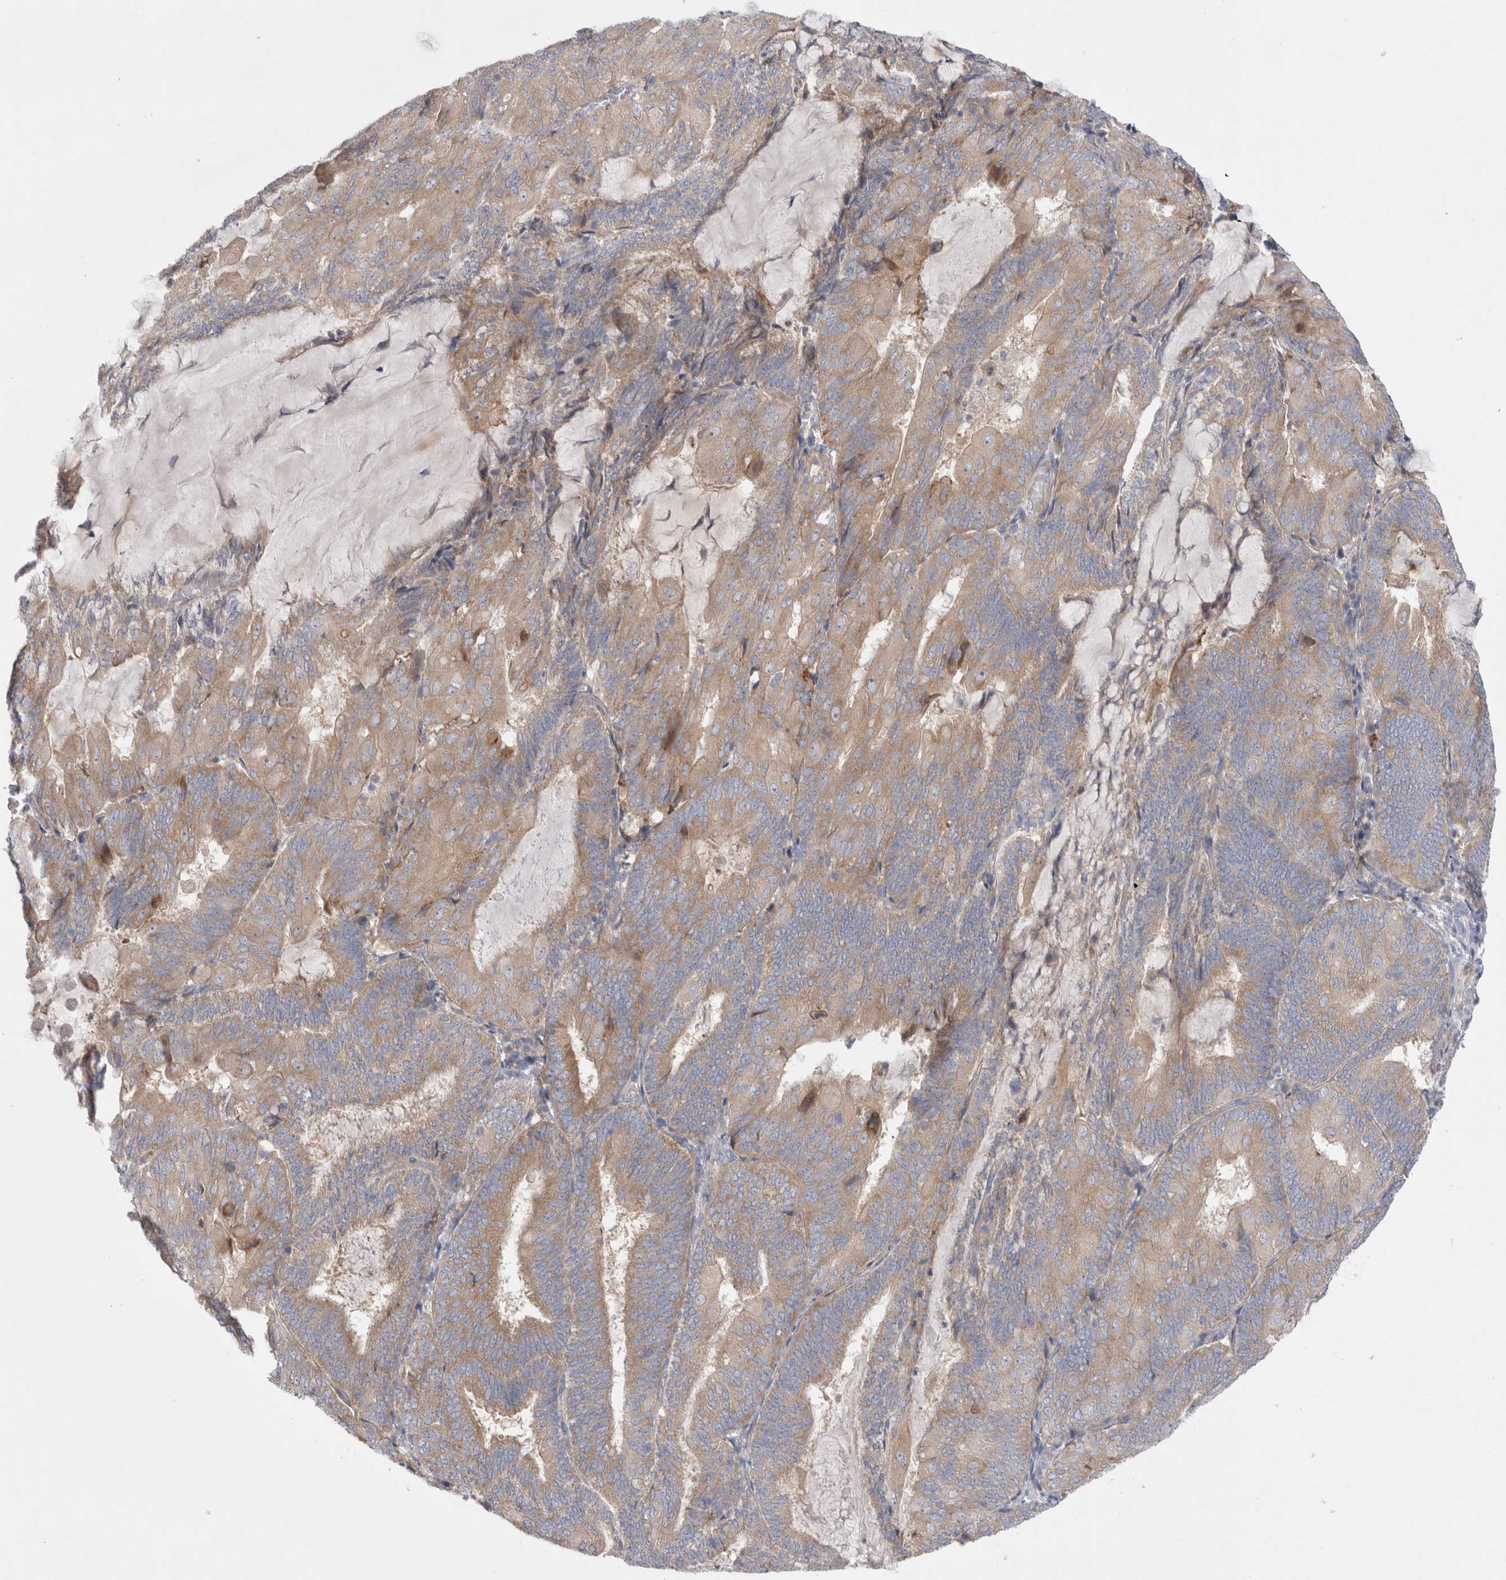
{"staining": {"intensity": "moderate", "quantity": ">75%", "location": "cytoplasmic/membranous"}, "tissue": "endometrial cancer", "cell_type": "Tumor cells", "image_type": "cancer", "snomed": [{"axis": "morphology", "description": "Adenocarcinoma, NOS"}, {"axis": "topography", "description": "Endometrium"}], "caption": "Moderate cytoplasmic/membranous protein positivity is present in about >75% of tumor cells in endometrial adenocarcinoma. The staining was performed using DAB, with brown indicating positive protein expression. Nuclei are stained blue with hematoxylin.", "gene": "RBM12B", "patient": {"sex": "female", "age": 81}}